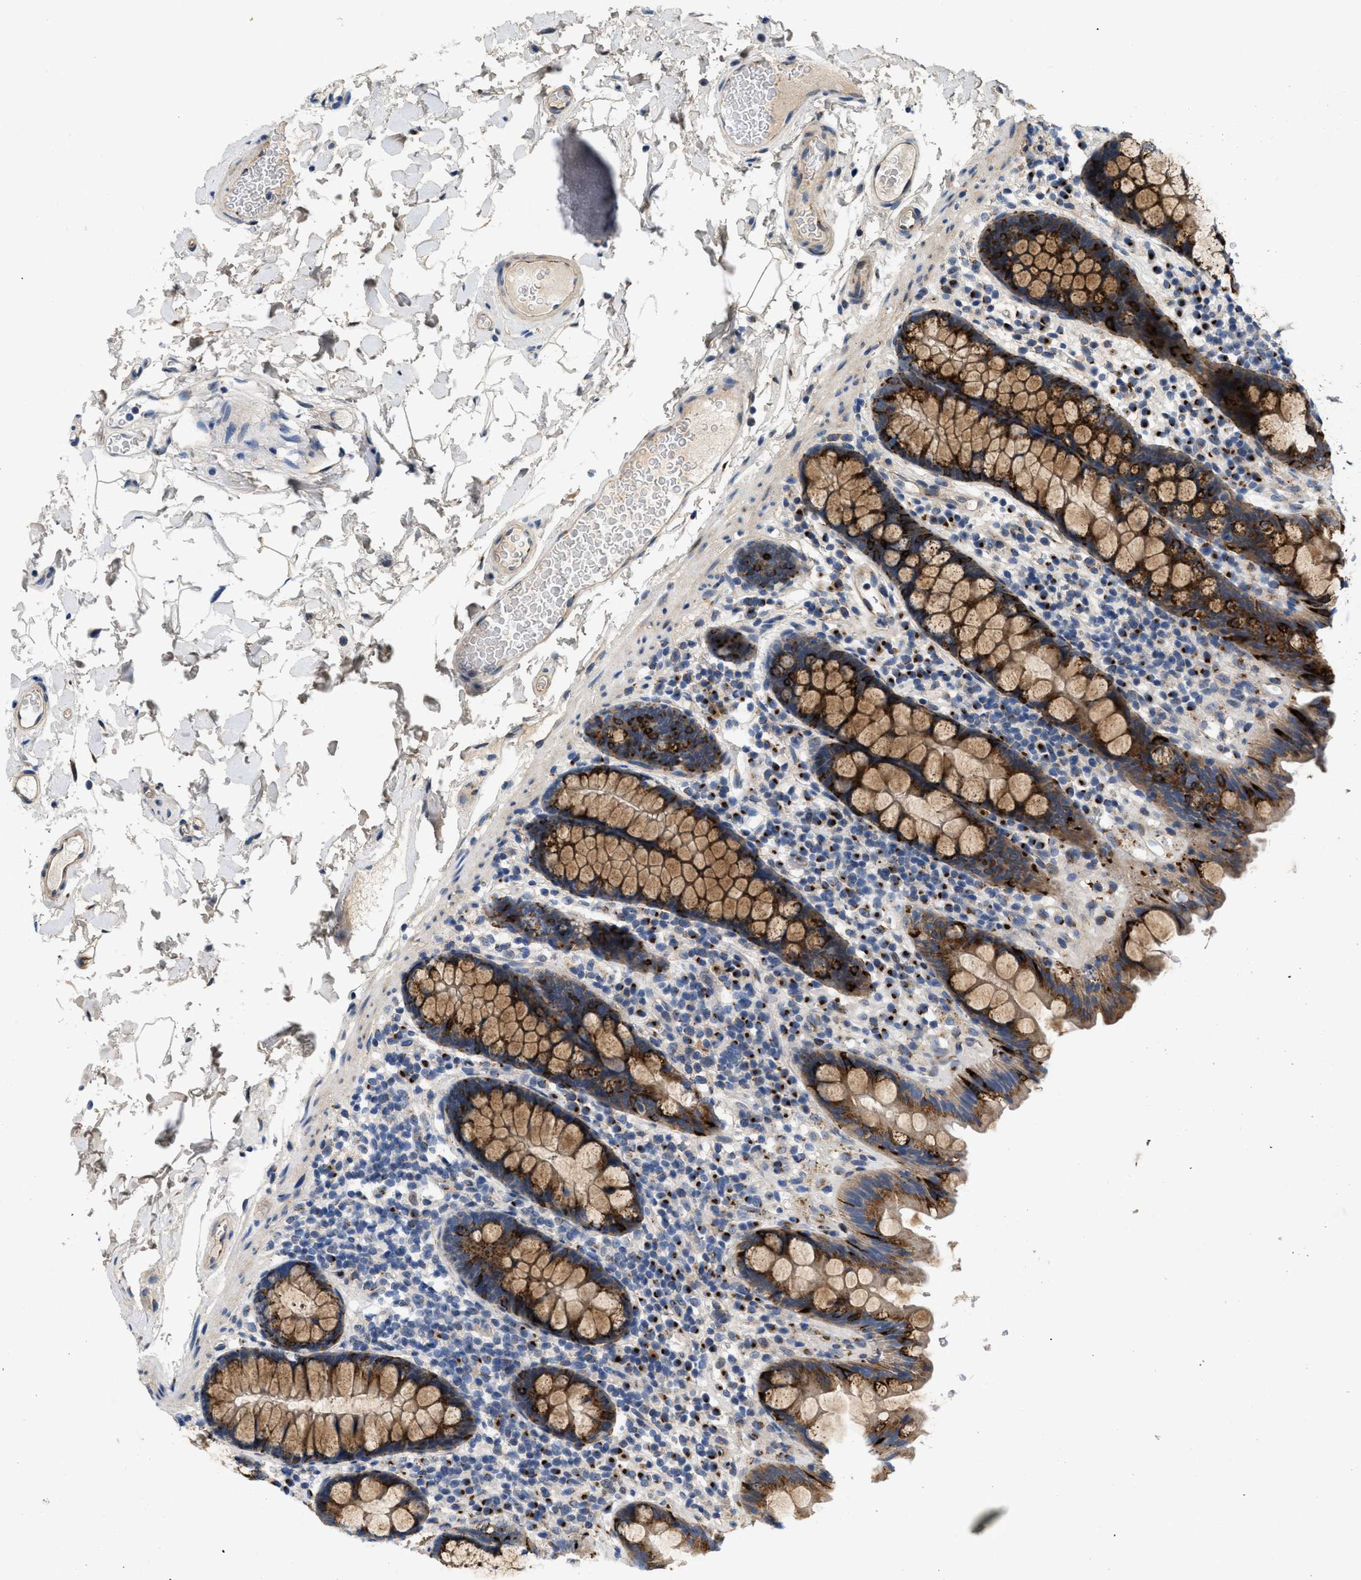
{"staining": {"intensity": "moderate", "quantity": ">75%", "location": "cytoplasmic/membranous"}, "tissue": "colon", "cell_type": "Endothelial cells", "image_type": "normal", "snomed": [{"axis": "morphology", "description": "Normal tissue, NOS"}, {"axis": "topography", "description": "Colon"}], "caption": "About >75% of endothelial cells in benign human colon reveal moderate cytoplasmic/membranous protein positivity as visualized by brown immunohistochemical staining.", "gene": "ZNF70", "patient": {"sex": "female", "age": 80}}